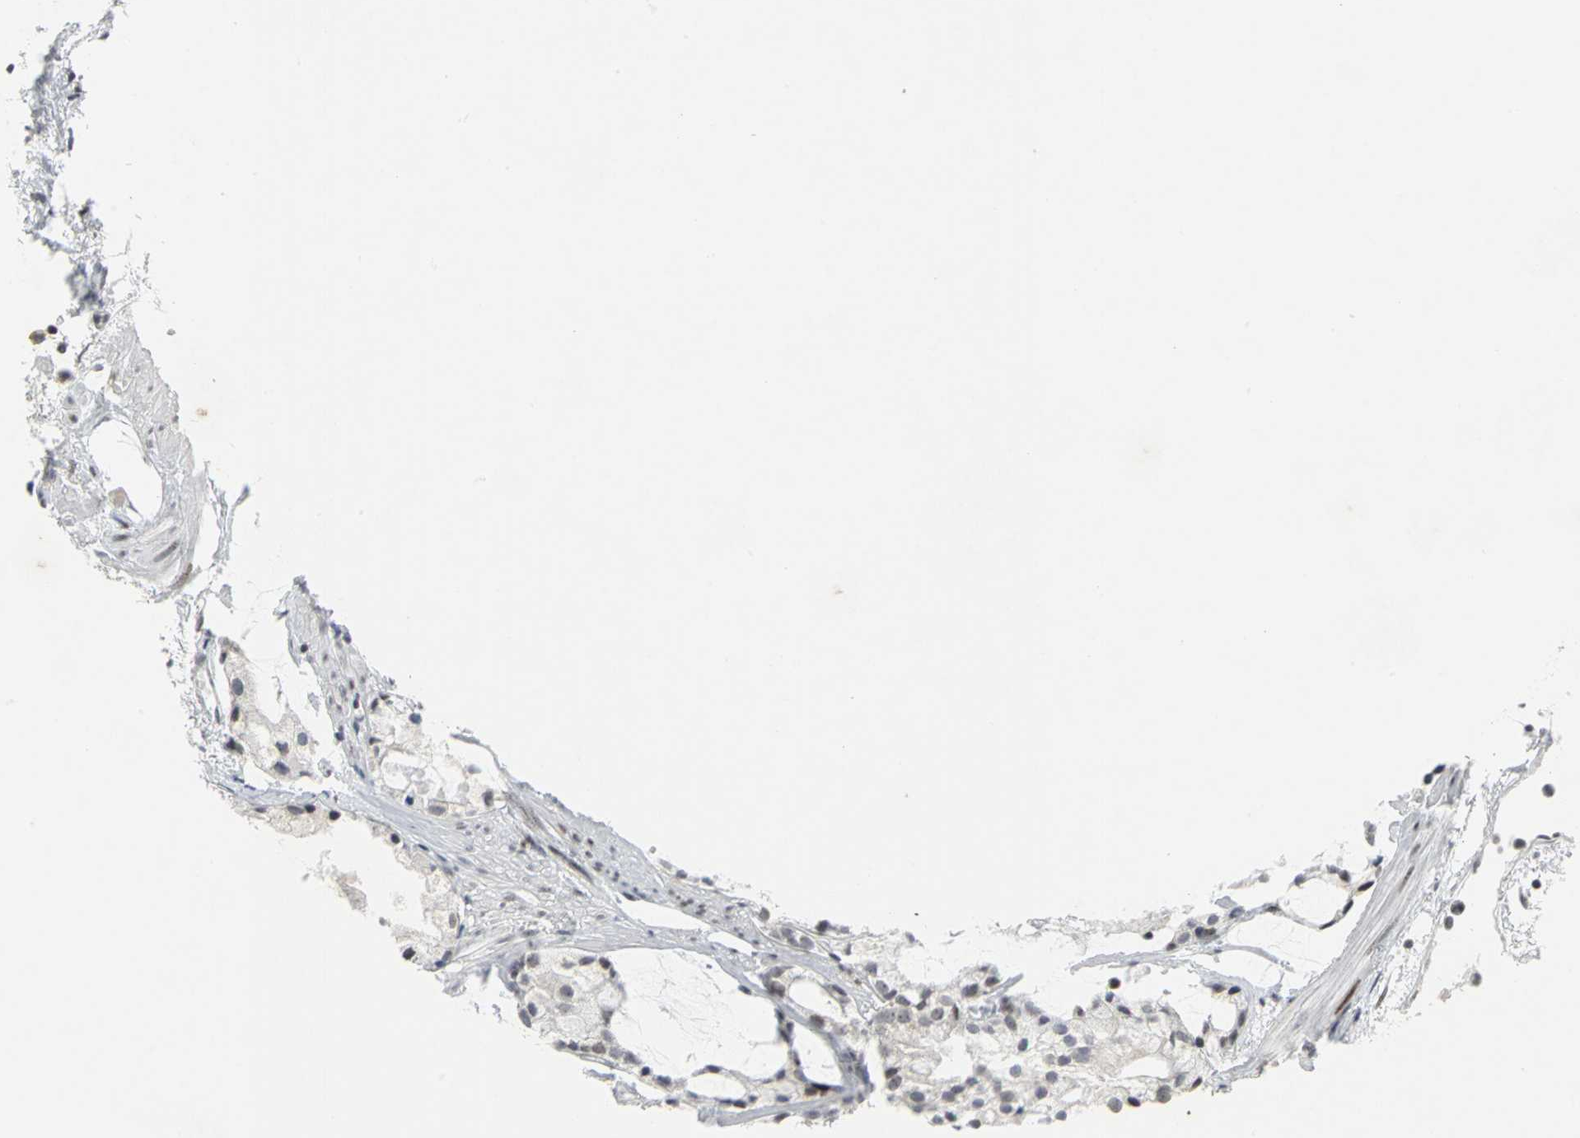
{"staining": {"intensity": "weak", "quantity": "<25%", "location": "nuclear"}, "tissue": "prostate cancer", "cell_type": "Tumor cells", "image_type": "cancer", "snomed": [{"axis": "morphology", "description": "Adenocarcinoma, High grade"}, {"axis": "topography", "description": "Prostate"}], "caption": "This is an IHC histopathology image of adenocarcinoma (high-grade) (prostate). There is no positivity in tumor cells.", "gene": "RPA1", "patient": {"sex": "male", "age": 85}}